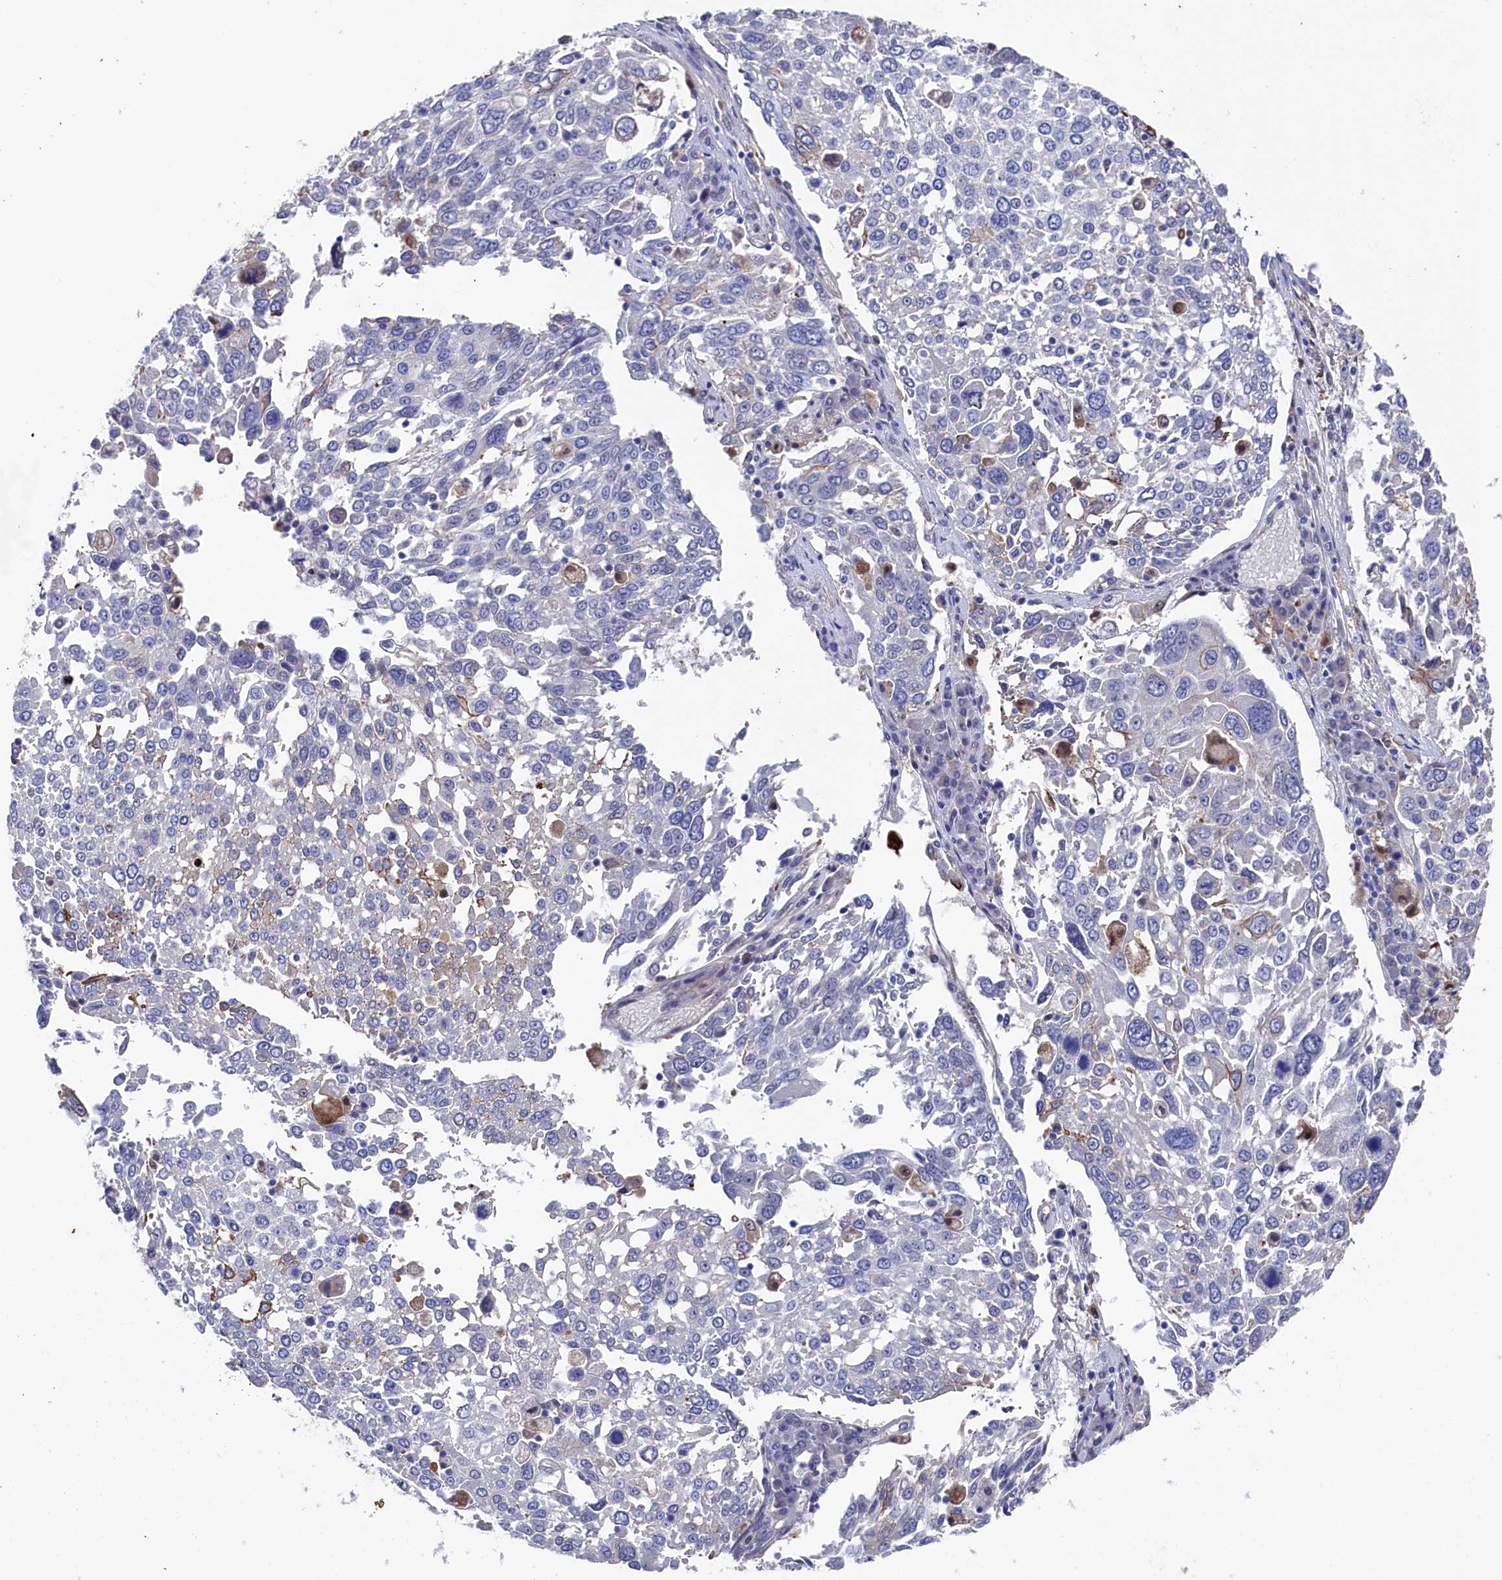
{"staining": {"intensity": "negative", "quantity": "none", "location": "none"}, "tissue": "lung cancer", "cell_type": "Tumor cells", "image_type": "cancer", "snomed": [{"axis": "morphology", "description": "Squamous cell carcinoma, NOS"}, {"axis": "topography", "description": "Lung"}], "caption": "The histopathology image reveals no significant expression in tumor cells of lung cancer (squamous cell carcinoma).", "gene": "RNH1", "patient": {"sex": "male", "age": 65}}